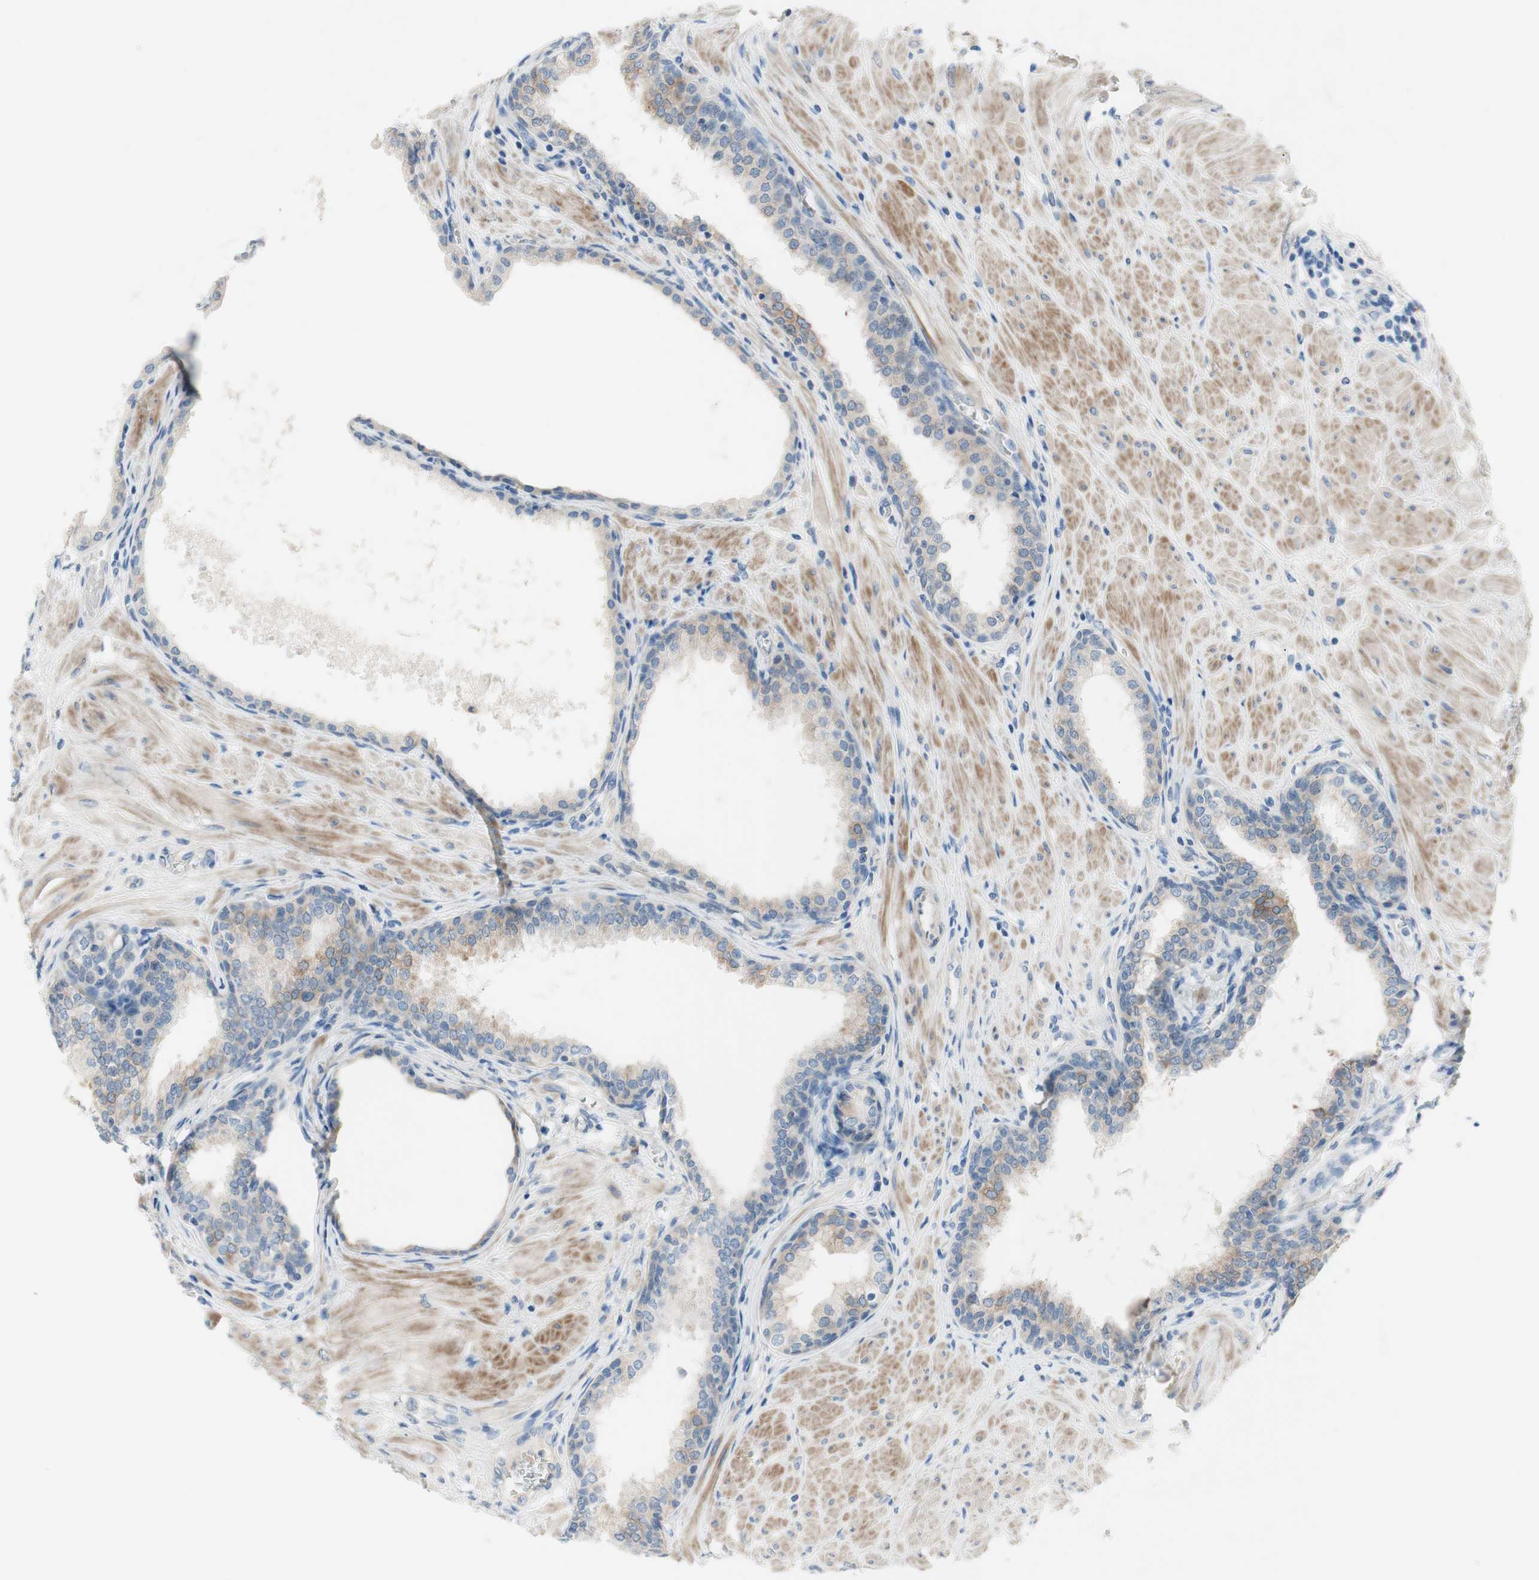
{"staining": {"intensity": "weak", "quantity": "<25%", "location": "cytoplasmic/membranous"}, "tissue": "prostate", "cell_type": "Glandular cells", "image_type": "normal", "snomed": [{"axis": "morphology", "description": "Normal tissue, NOS"}, {"axis": "topography", "description": "Prostate"}], "caption": "A high-resolution micrograph shows immunohistochemistry staining of unremarkable prostate, which demonstrates no significant expression in glandular cells.", "gene": "FDFT1", "patient": {"sex": "male", "age": 51}}